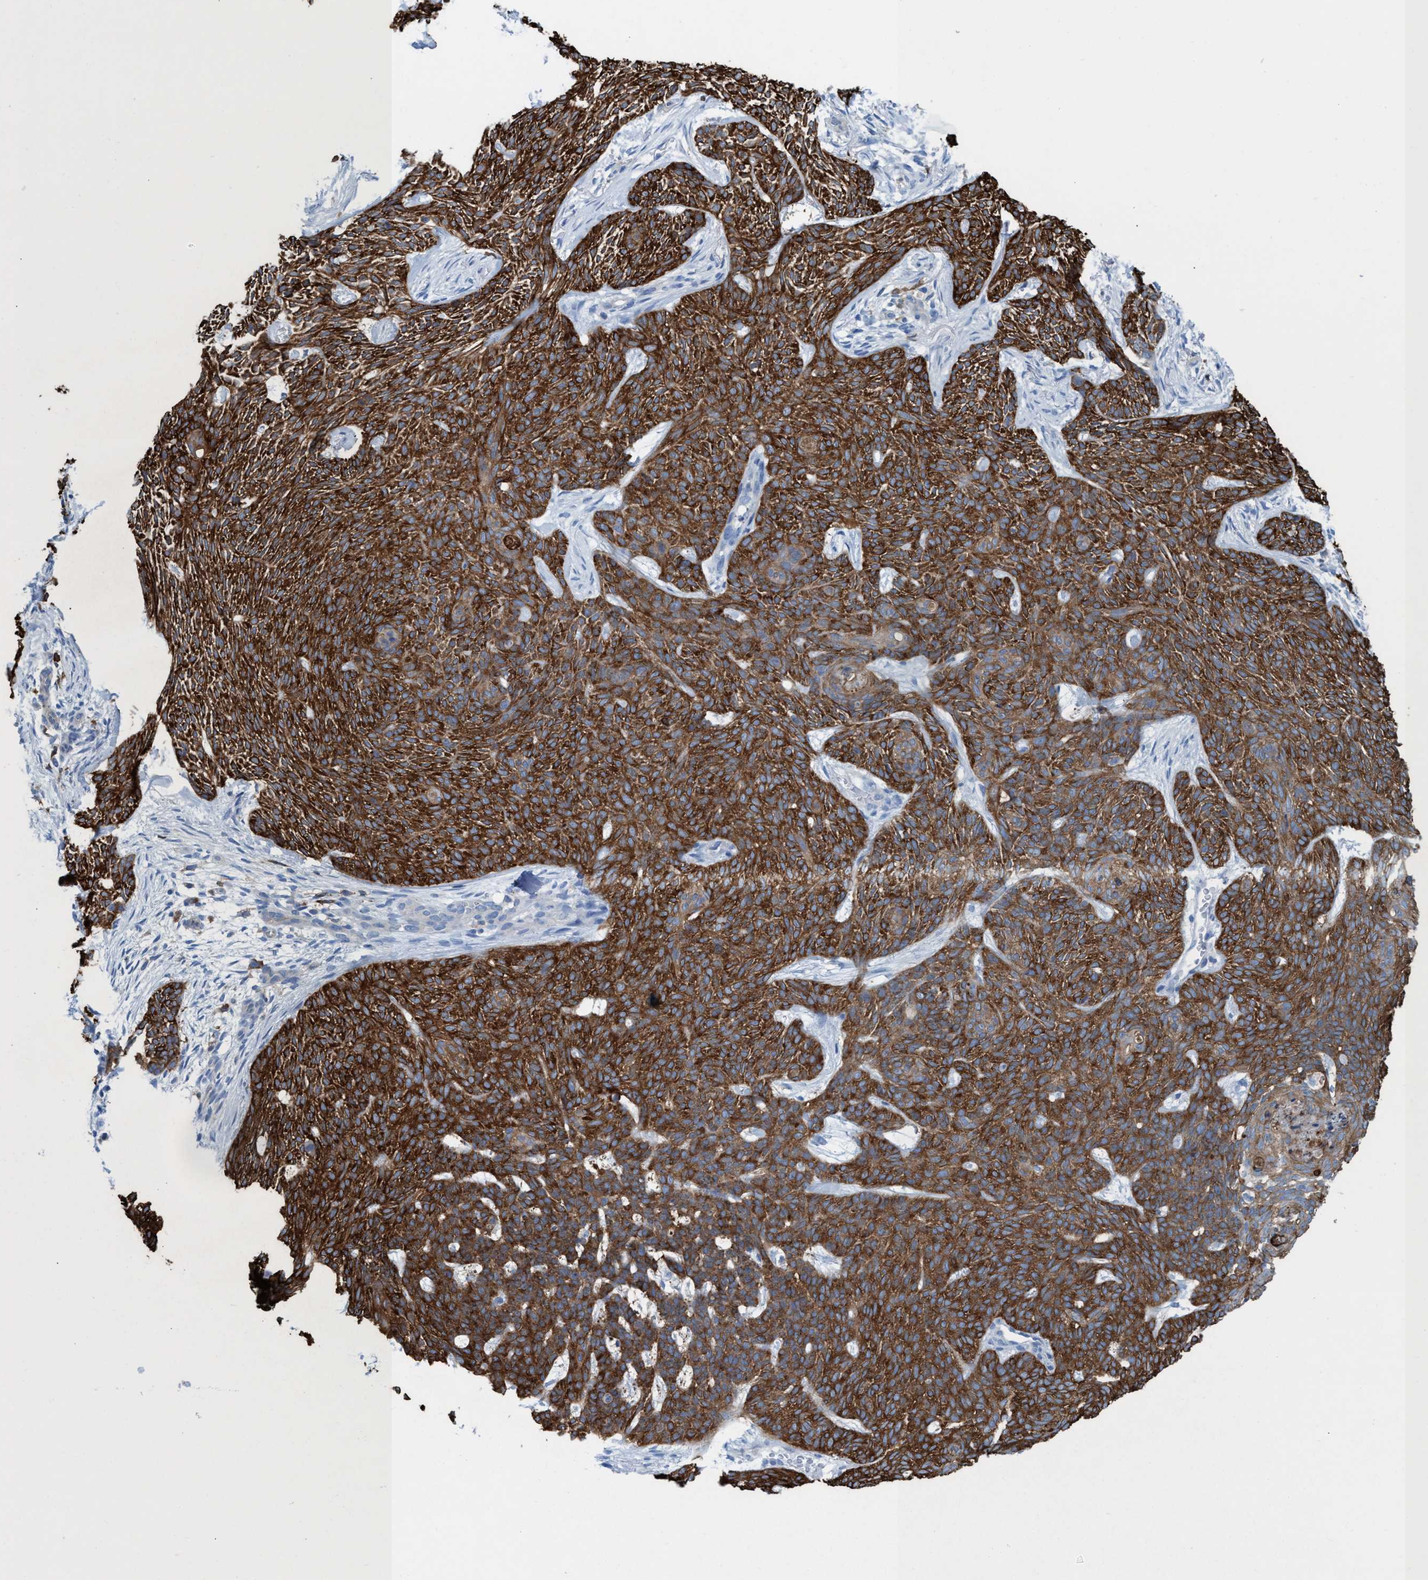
{"staining": {"intensity": "strong", "quantity": ">75%", "location": "cytoplasmic/membranous"}, "tissue": "skin cancer", "cell_type": "Tumor cells", "image_type": "cancer", "snomed": [{"axis": "morphology", "description": "Basal cell carcinoma"}, {"axis": "topography", "description": "Skin"}], "caption": "Tumor cells exhibit high levels of strong cytoplasmic/membranous staining in about >75% of cells in skin cancer (basal cell carcinoma). The staining was performed using DAB (3,3'-diaminobenzidine) to visualize the protein expression in brown, while the nuclei were stained in blue with hematoxylin (Magnification: 20x).", "gene": "EZR", "patient": {"sex": "female", "age": 59}}